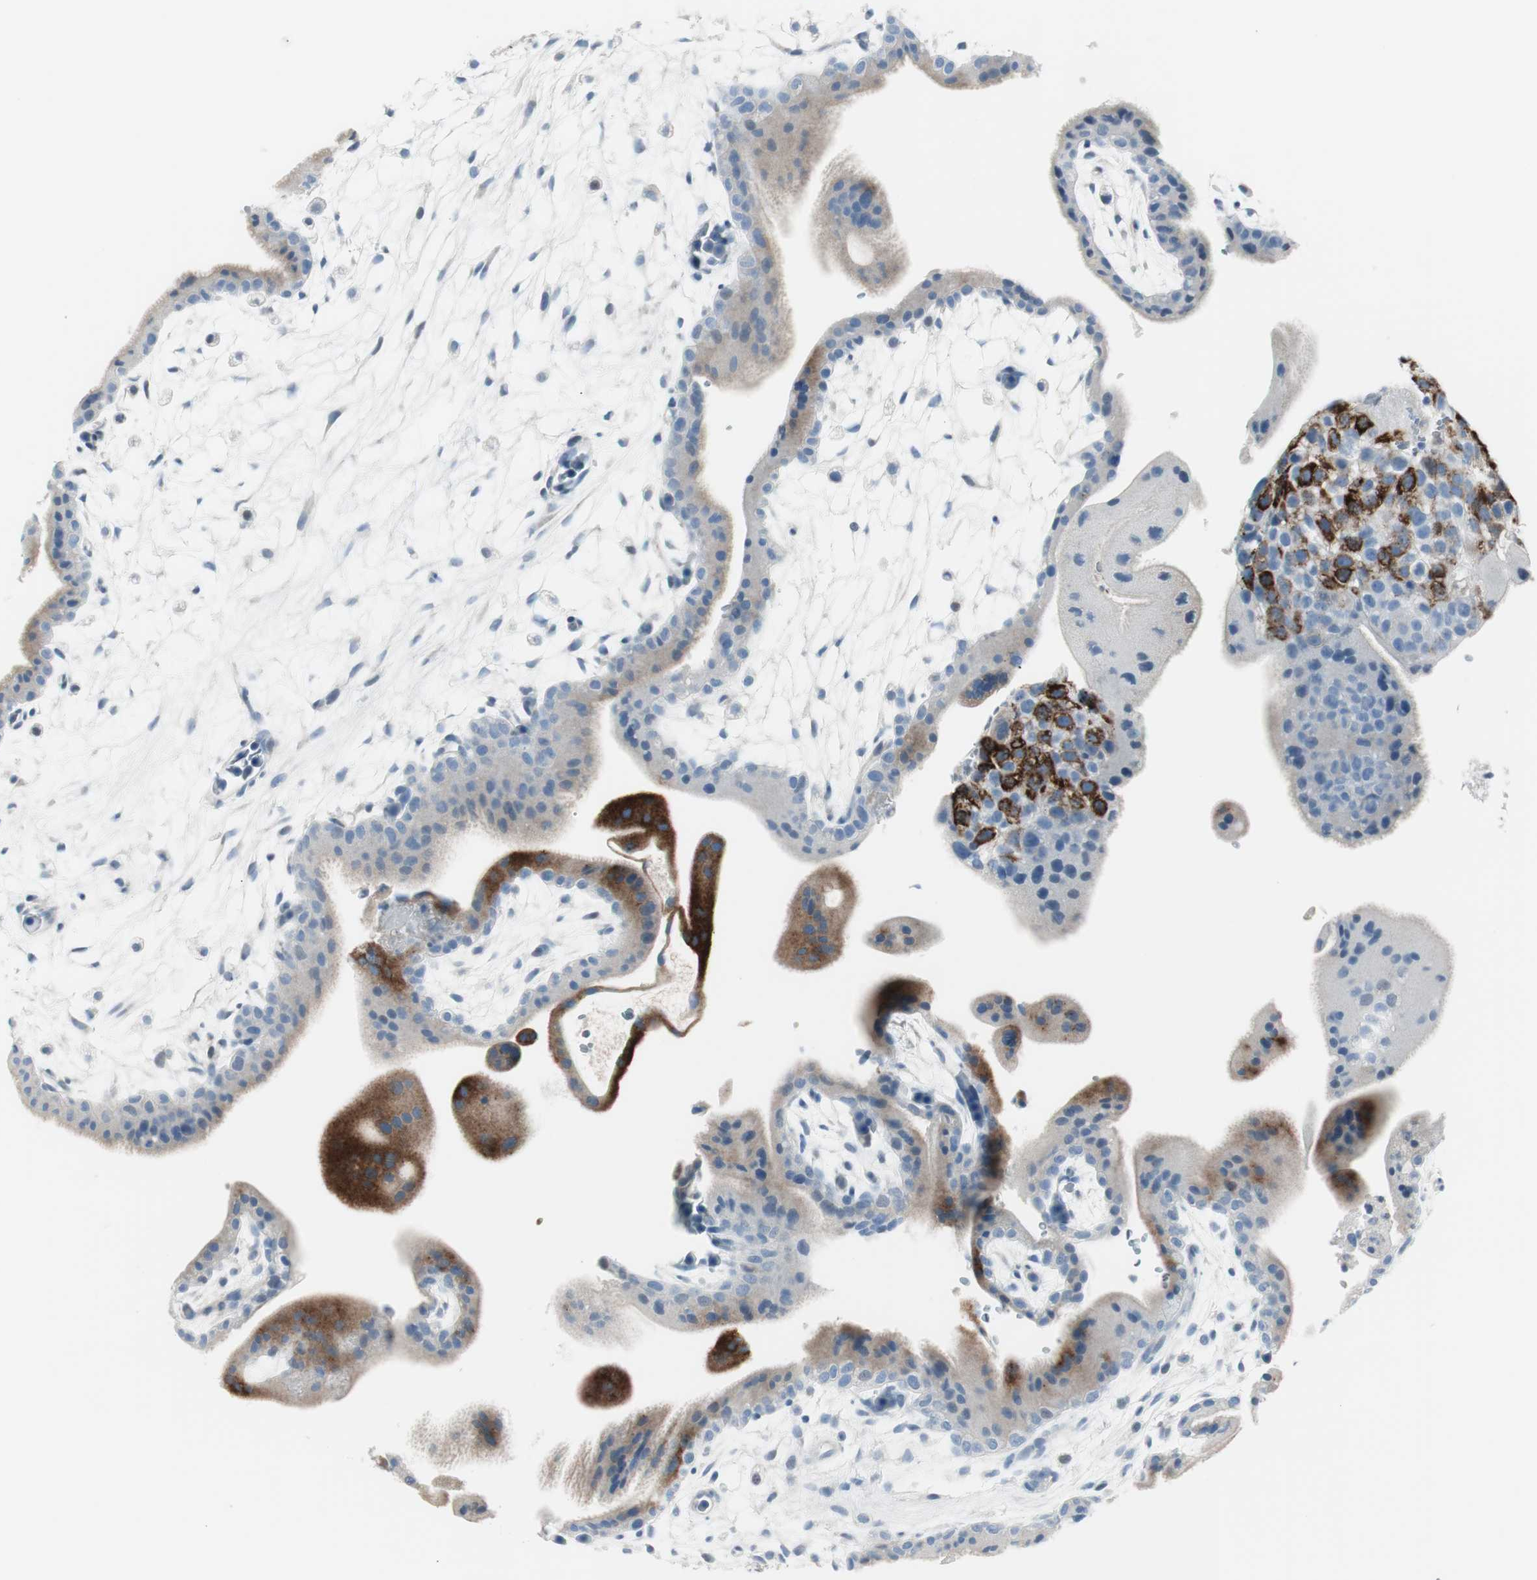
{"staining": {"intensity": "strong", "quantity": "<25%", "location": "cytoplasmic/membranous"}, "tissue": "placenta", "cell_type": "Trophoblastic cells", "image_type": "normal", "snomed": [{"axis": "morphology", "description": "Normal tissue, NOS"}, {"axis": "topography", "description": "Placenta"}], "caption": "The image exhibits immunohistochemical staining of normal placenta. There is strong cytoplasmic/membranous positivity is identified in approximately <25% of trophoblastic cells. (DAB (3,3'-diaminobenzidine) IHC with brightfield microscopy, high magnification).", "gene": "DLG4", "patient": {"sex": "female", "age": 35}}